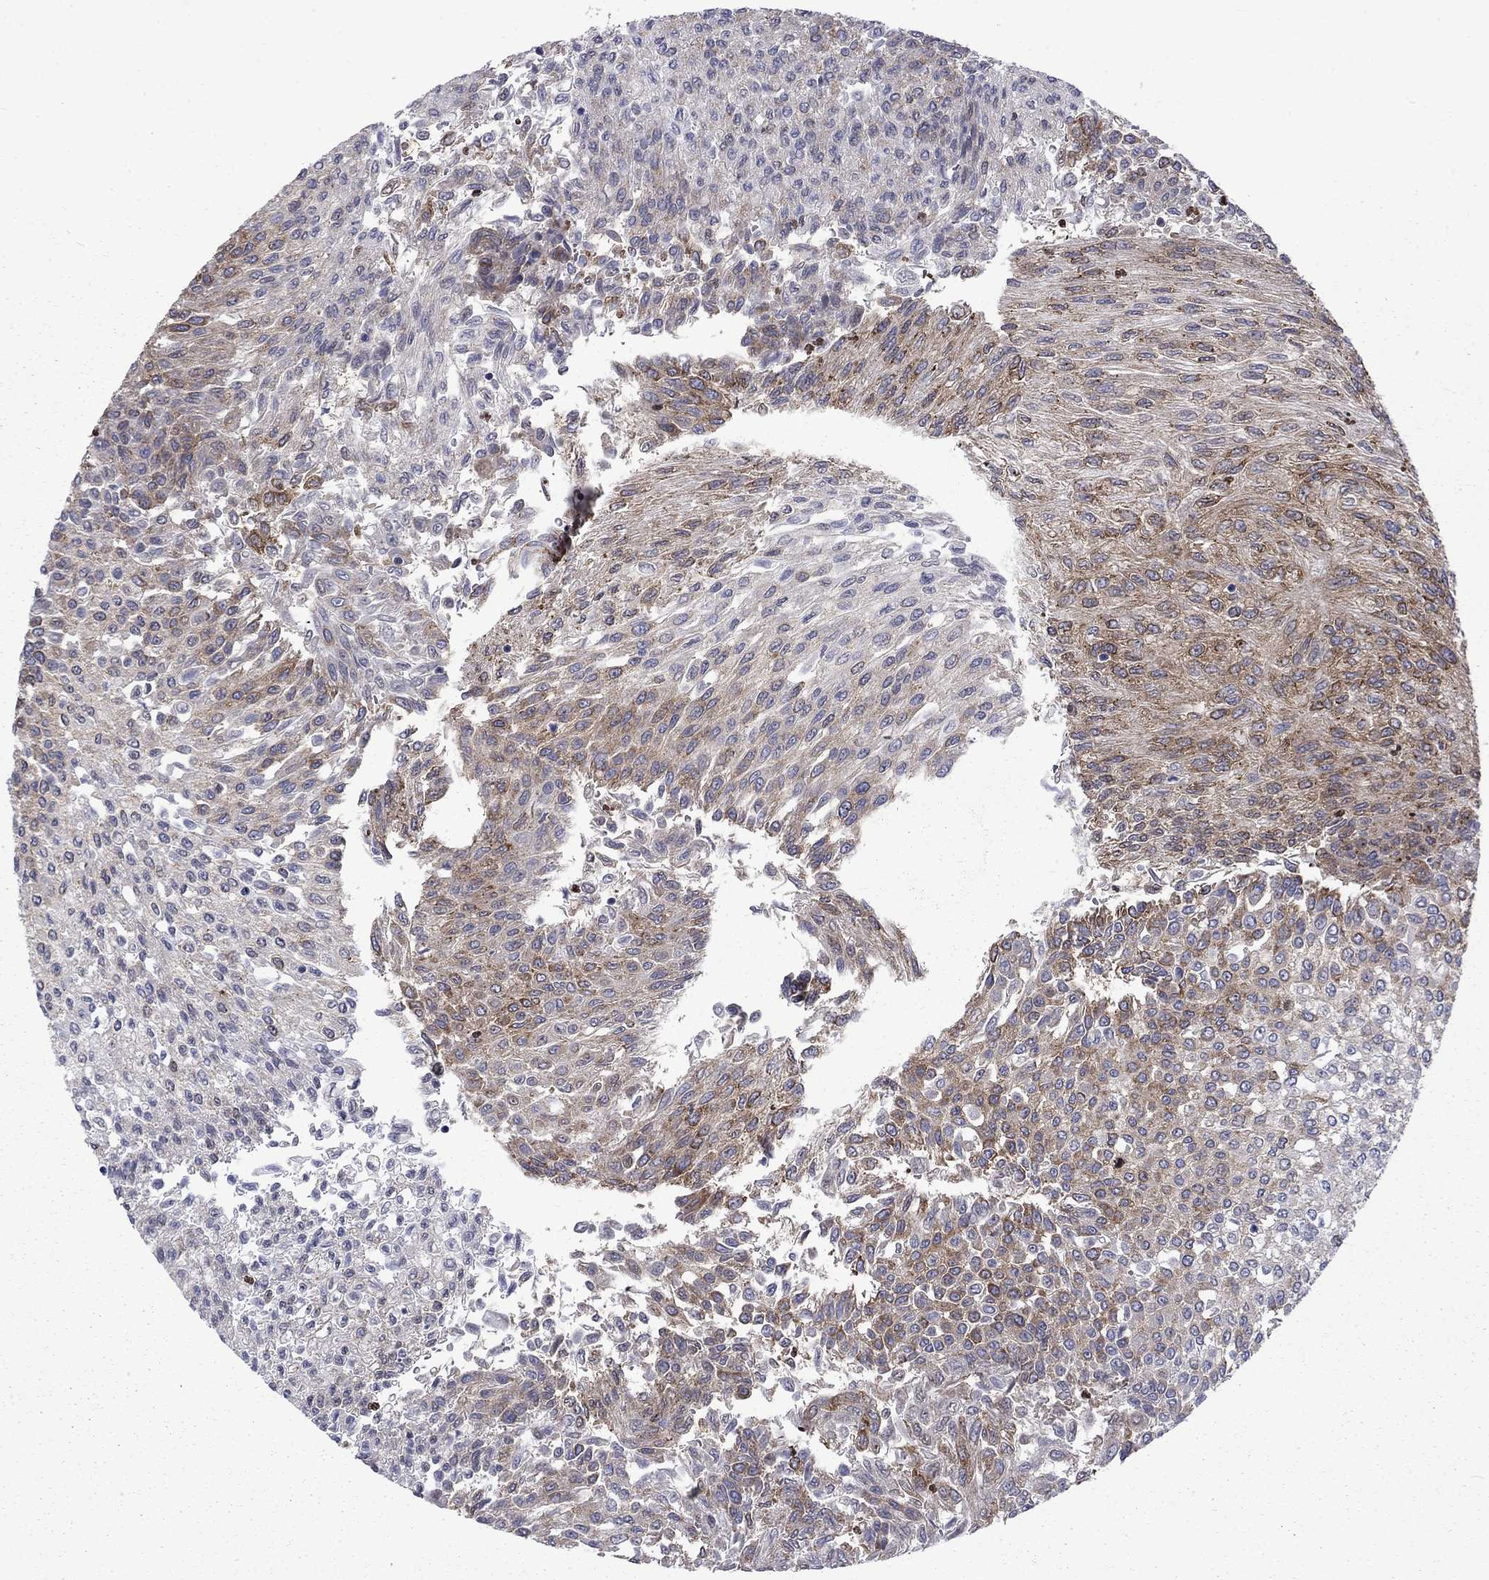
{"staining": {"intensity": "moderate", "quantity": ">75%", "location": "cytoplasmic/membranous"}, "tissue": "urothelial cancer", "cell_type": "Tumor cells", "image_type": "cancer", "snomed": [{"axis": "morphology", "description": "Urothelial carcinoma, Low grade"}, {"axis": "topography", "description": "Urinary bladder"}], "caption": "About >75% of tumor cells in low-grade urothelial carcinoma exhibit moderate cytoplasmic/membranous protein expression as visualized by brown immunohistochemical staining.", "gene": "PABPC4", "patient": {"sex": "male", "age": 78}}